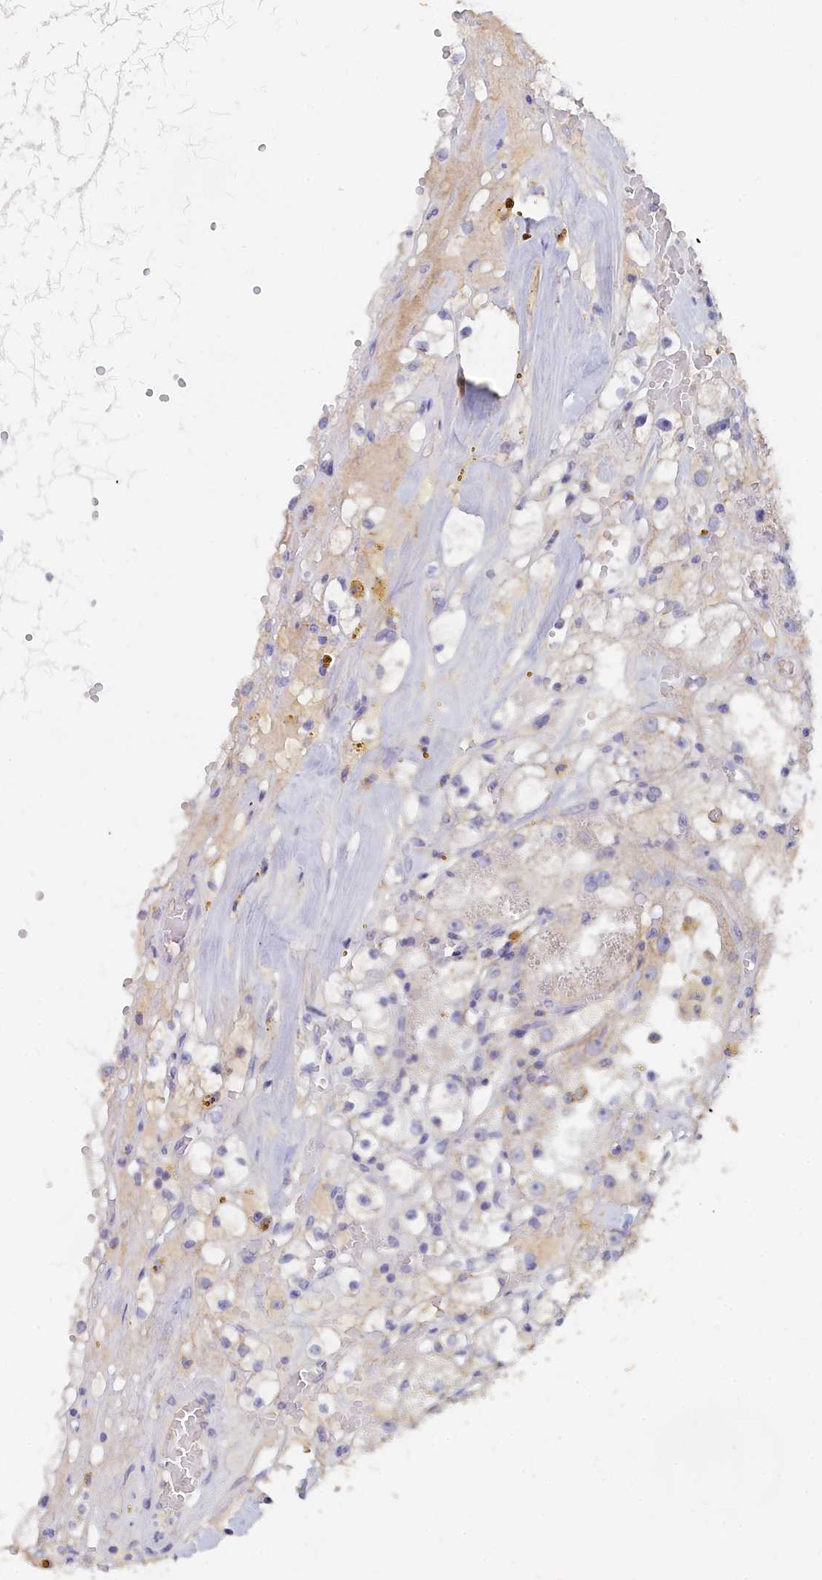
{"staining": {"intensity": "weak", "quantity": "<25%", "location": "cytoplasmic/membranous"}, "tissue": "renal cancer", "cell_type": "Tumor cells", "image_type": "cancer", "snomed": [{"axis": "morphology", "description": "Adenocarcinoma, NOS"}, {"axis": "topography", "description": "Kidney"}], "caption": "Protein analysis of adenocarcinoma (renal) reveals no significant expression in tumor cells.", "gene": "LRIF1", "patient": {"sex": "male", "age": 56}}